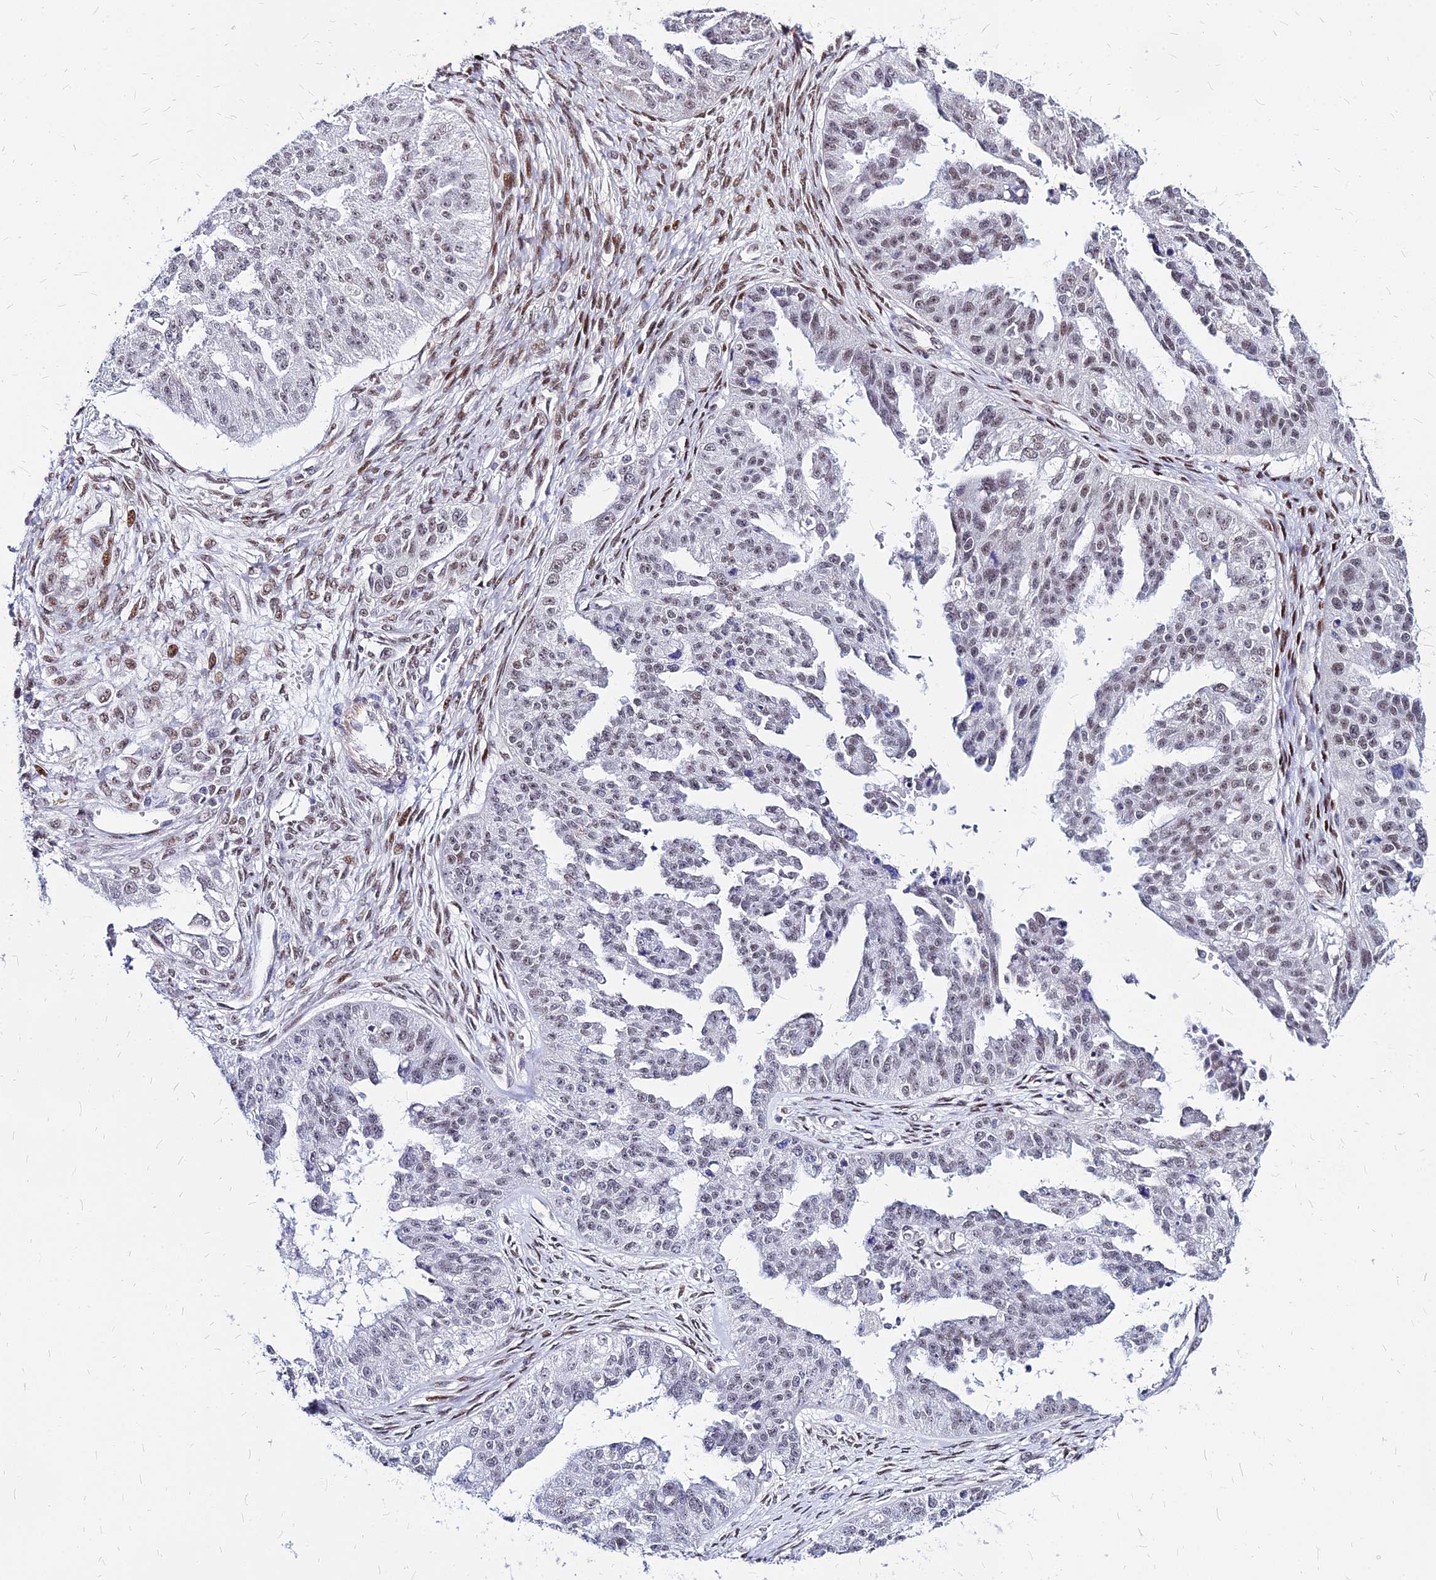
{"staining": {"intensity": "moderate", "quantity": "25%-75%", "location": "nuclear"}, "tissue": "ovarian cancer", "cell_type": "Tumor cells", "image_type": "cancer", "snomed": [{"axis": "morphology", "description": "Cystadenocarcinoma, serous, NOS"}, {"axis": "topography", "description": "Ovary"}], "caption": "Protein staining demonstrates moderate nuclear expression in approximately 25%-75% of tumor cells in ovarian cancer.", "gene": "FDX2", "patient": {"sex": "female", "age": 58}}